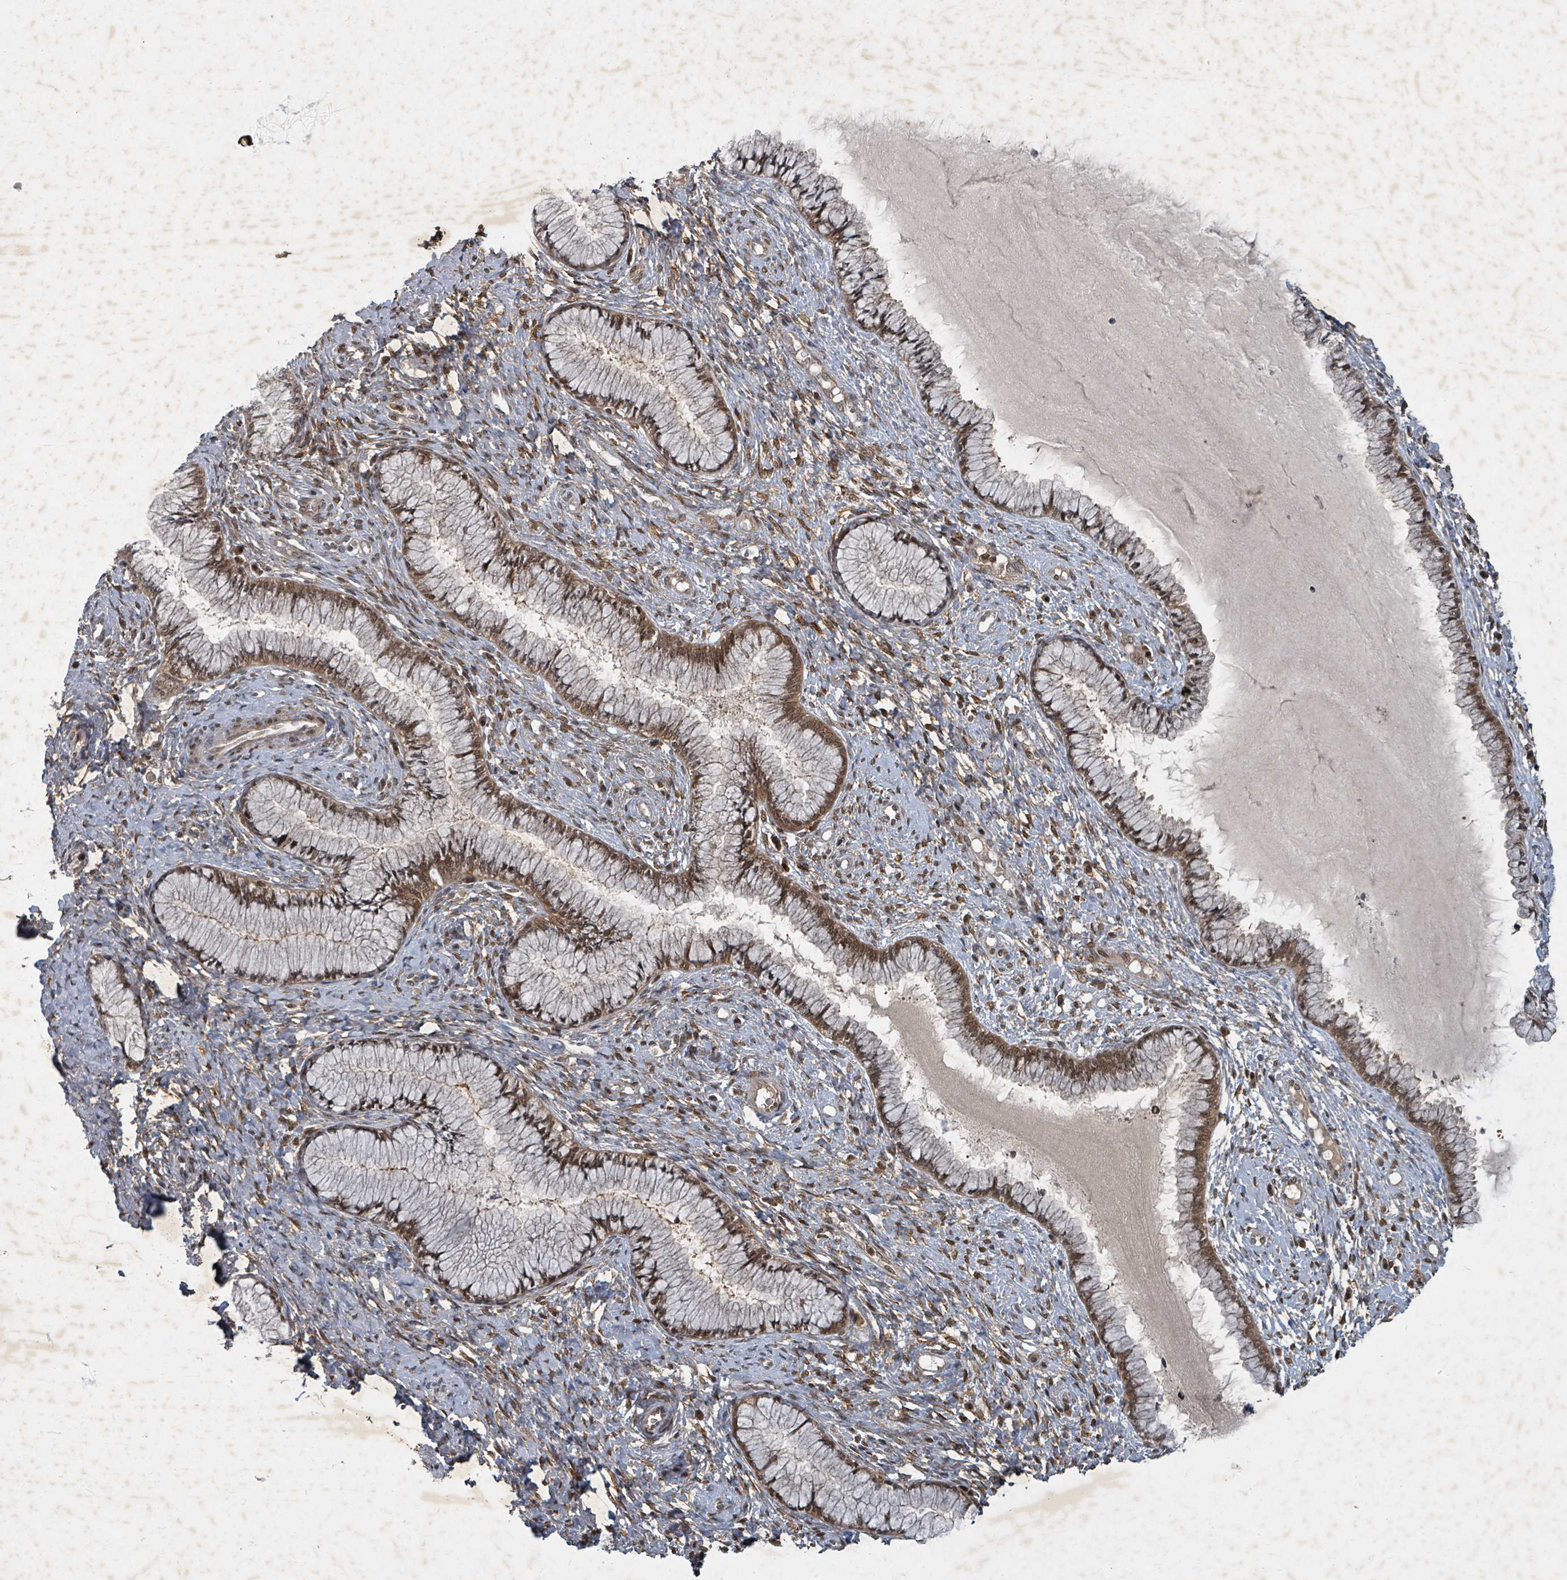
{"staining": {"intensity": "moderate", "quantity": "25%-75%", "location": "cytoplasmic/membranous,nuclear"}, "tissue": "cervix", "cell_type": "Glandular cells", "image_type": "normal", "snomed": [{"axis": "morphology", "description": "Normal tissue, NOS"}, {"axis": "topography", "description": "Cervix"}], "caption": "IHC (DAB (3,3'-diaminobenzidine)) staining of unremarkable human cervix exhibits moderate cytoplasmic/membranous,nuclear protein positivity in about 25%-75% of glandular cells. (DAB IHC, brown staining for protein, blue staining for nuclei).", "gene": "KDM4E", "patient": {"sex": "female", "age": 42}}